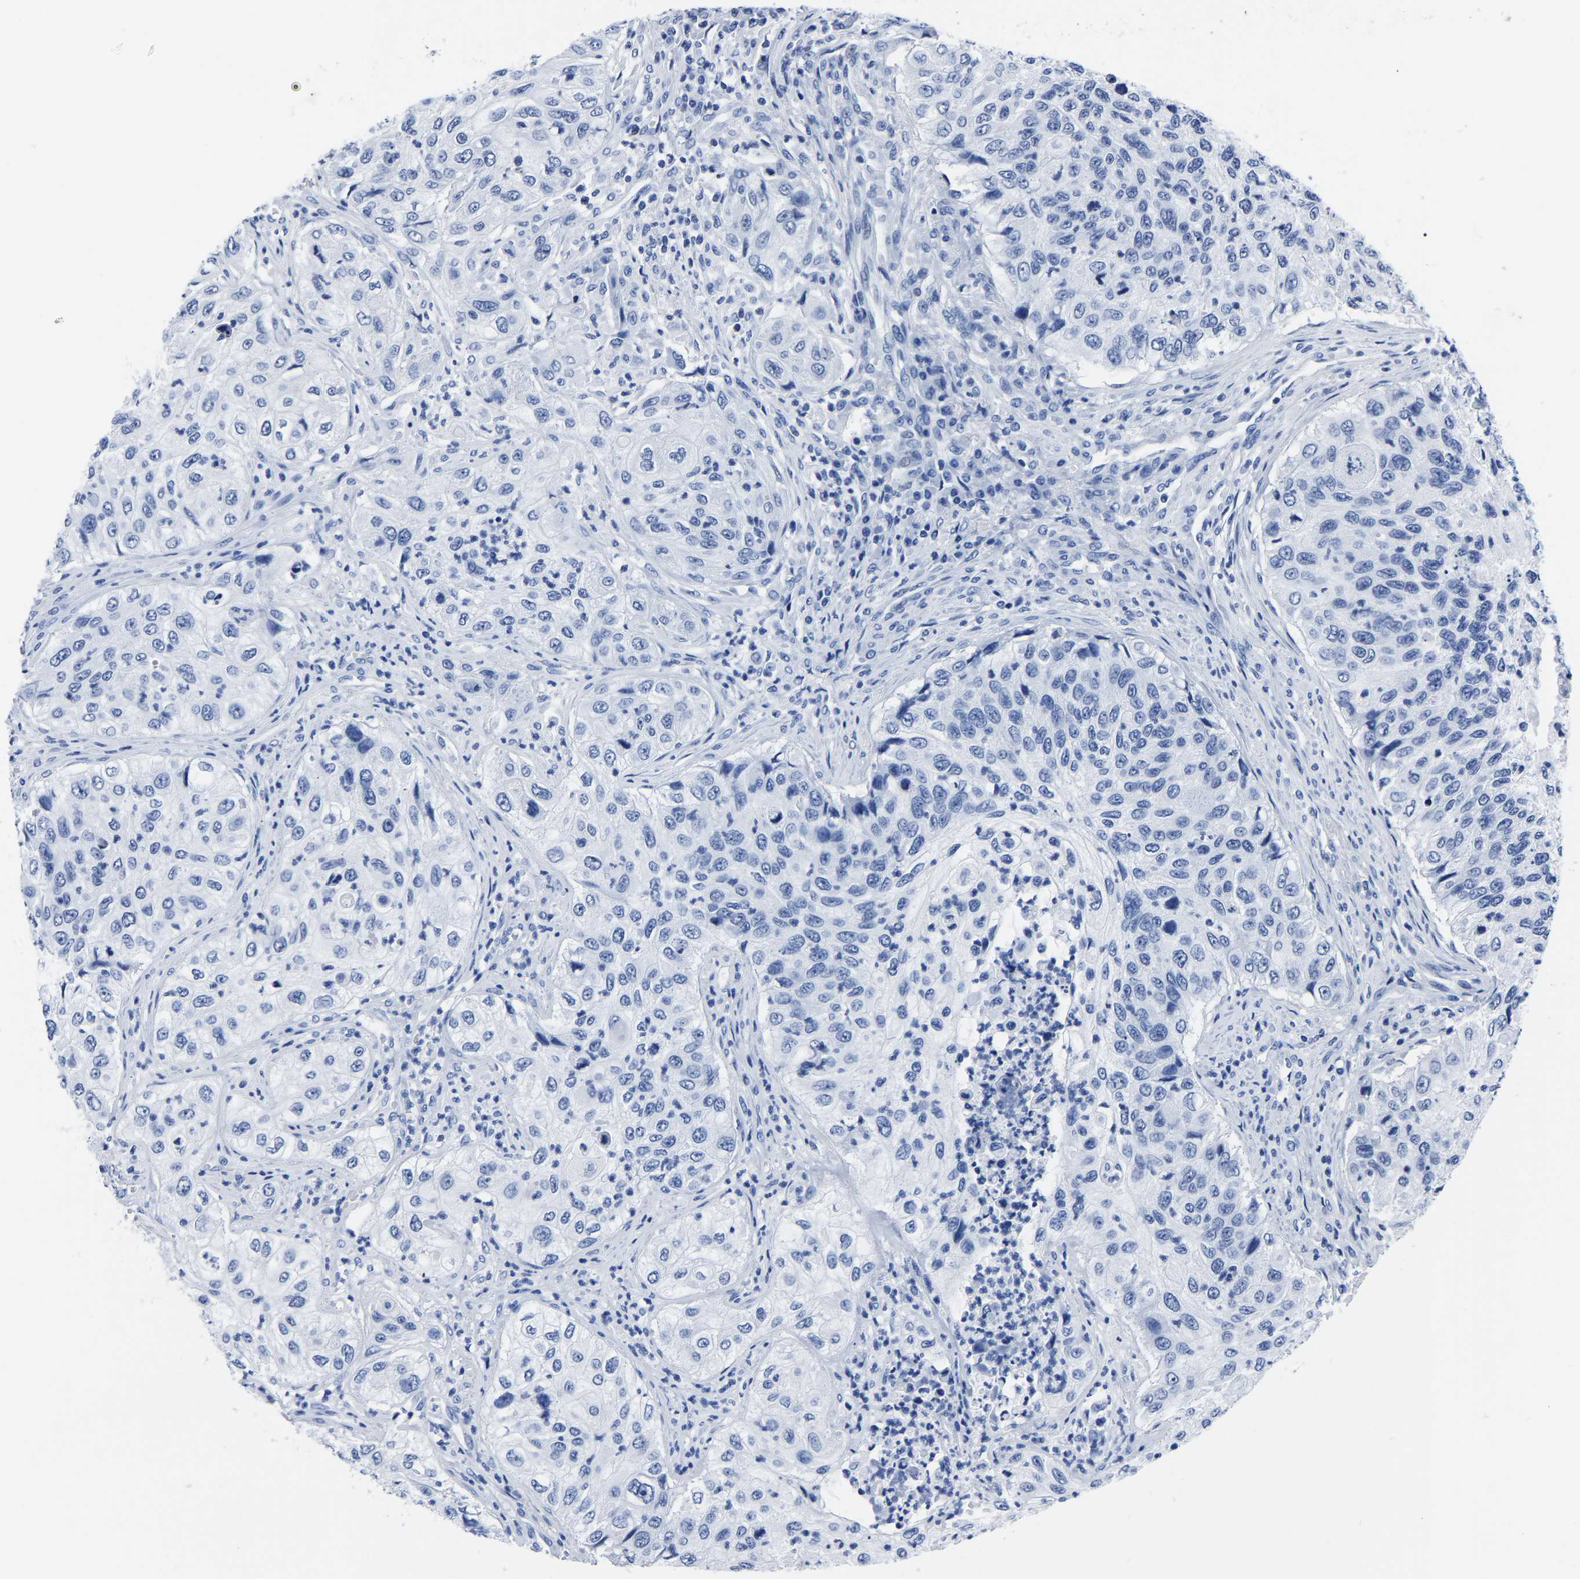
{"staining": {"intensity": "negative", "quantity": "none", "location": "none"}, "tissue": "urothelial cancer", "cell_type": "Tumor cells", "image_type": "cancer", "snomed": [{"axis": "morphology", "description": "Urothelial carcinoma, High grade"}, {"axis": "topography", "description": "Urinary bladder"}], "caption": "Tumor cells are negative for brown protein staining in high-grade urothelial carcinoma.", "gene": "IMPG2", "patient": {"sex": "female", "age": 60}}